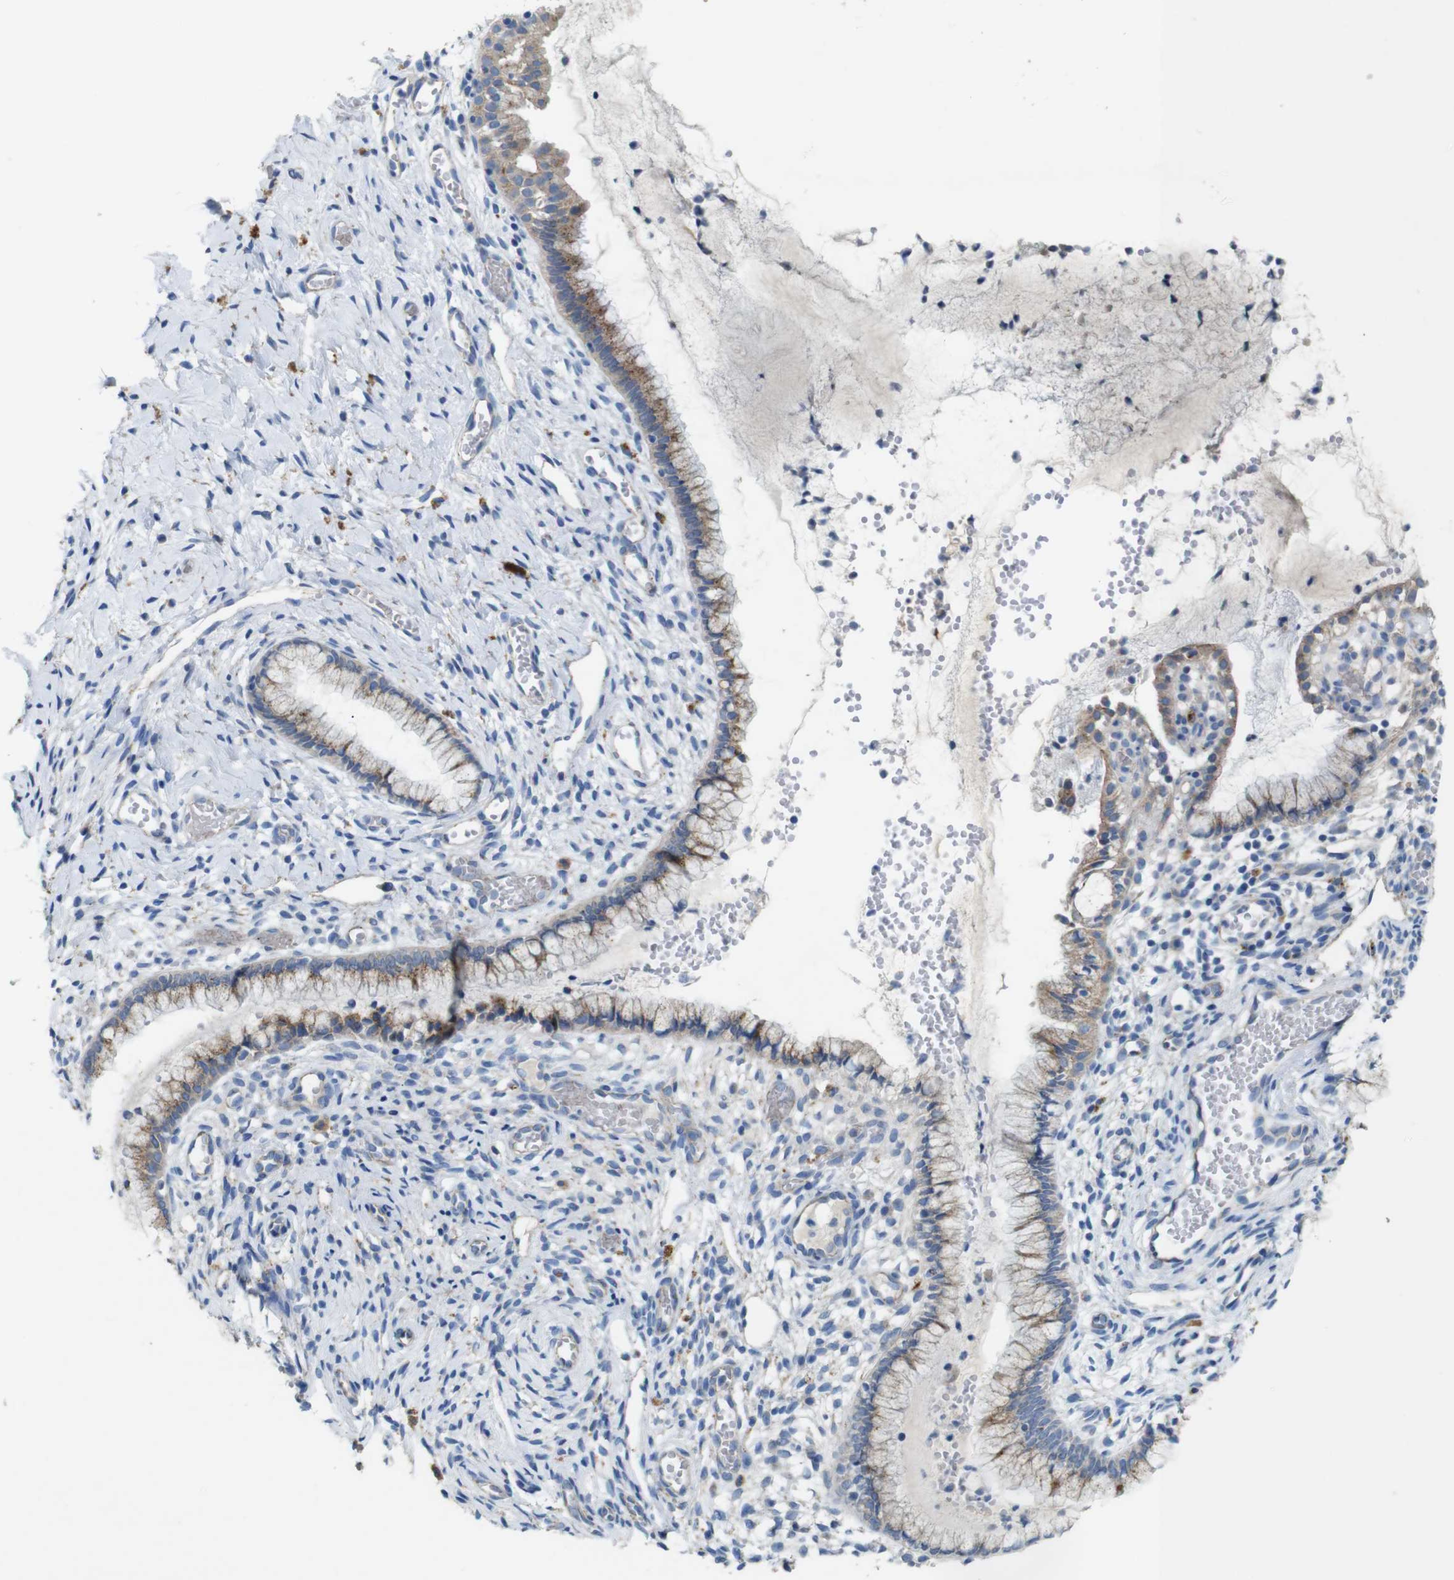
{"staining": {"intensity": "moderate", "quantity": "25%-75%", "location": "cytoplasmic/membranous"}, "tissue": "cervix", "cell_type": "Glandular cells", "image_type": "normal", "snomed": [{"axis": "morphology", "description": "Normal tissue, NOS"}, {"axis": "topography", "description": "Cervix"}], "caption": "DAB immunohistochemical staining of benign cervix shows moderate cytoplasmic/membranous protein staining in approximately 25%-75% of glandular cells.", "gene": "NHLRC3", "patient": {"sex": "female", "age": 65}}